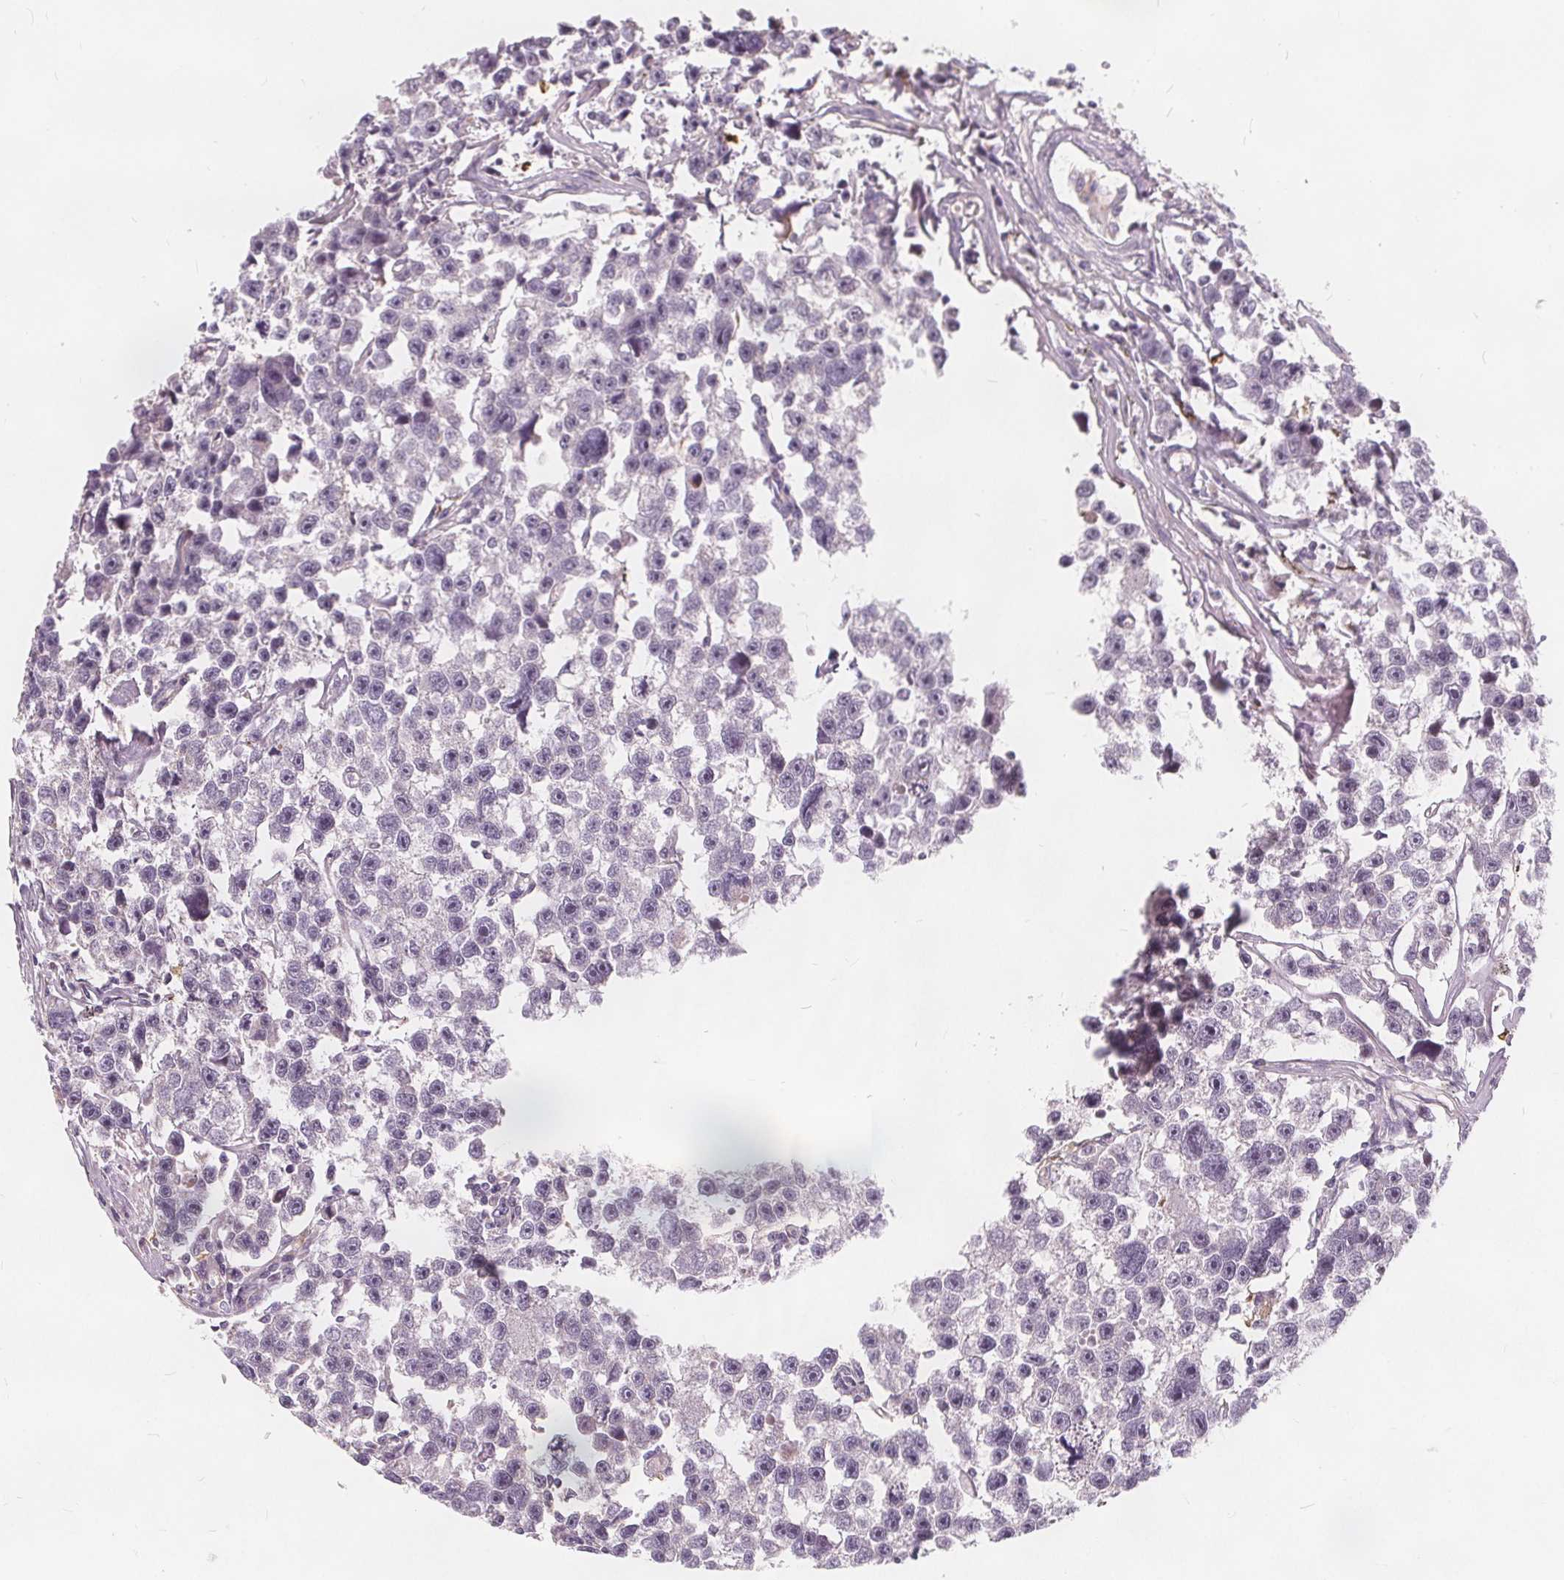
{"staining": {"intensity": "negative", "quantity": "none", "location": "none"}, "tissue": "testis cancer", "cell_type": "Tumor cells", "image_type": "cancer", "snomed": [{"axis": "morphology", "description": "Seminoma, NOS"}, {"axis": "topography", "description": "Testis"}], "caption": "High power microscopy histopathology image of an immunohistochemistry (IHC) histopathology image of testis cancer (seminoma), revealing no significant staining in tumor cells.", "gene": "DRC3", "patient": {"sex": "male", "age": 26}}